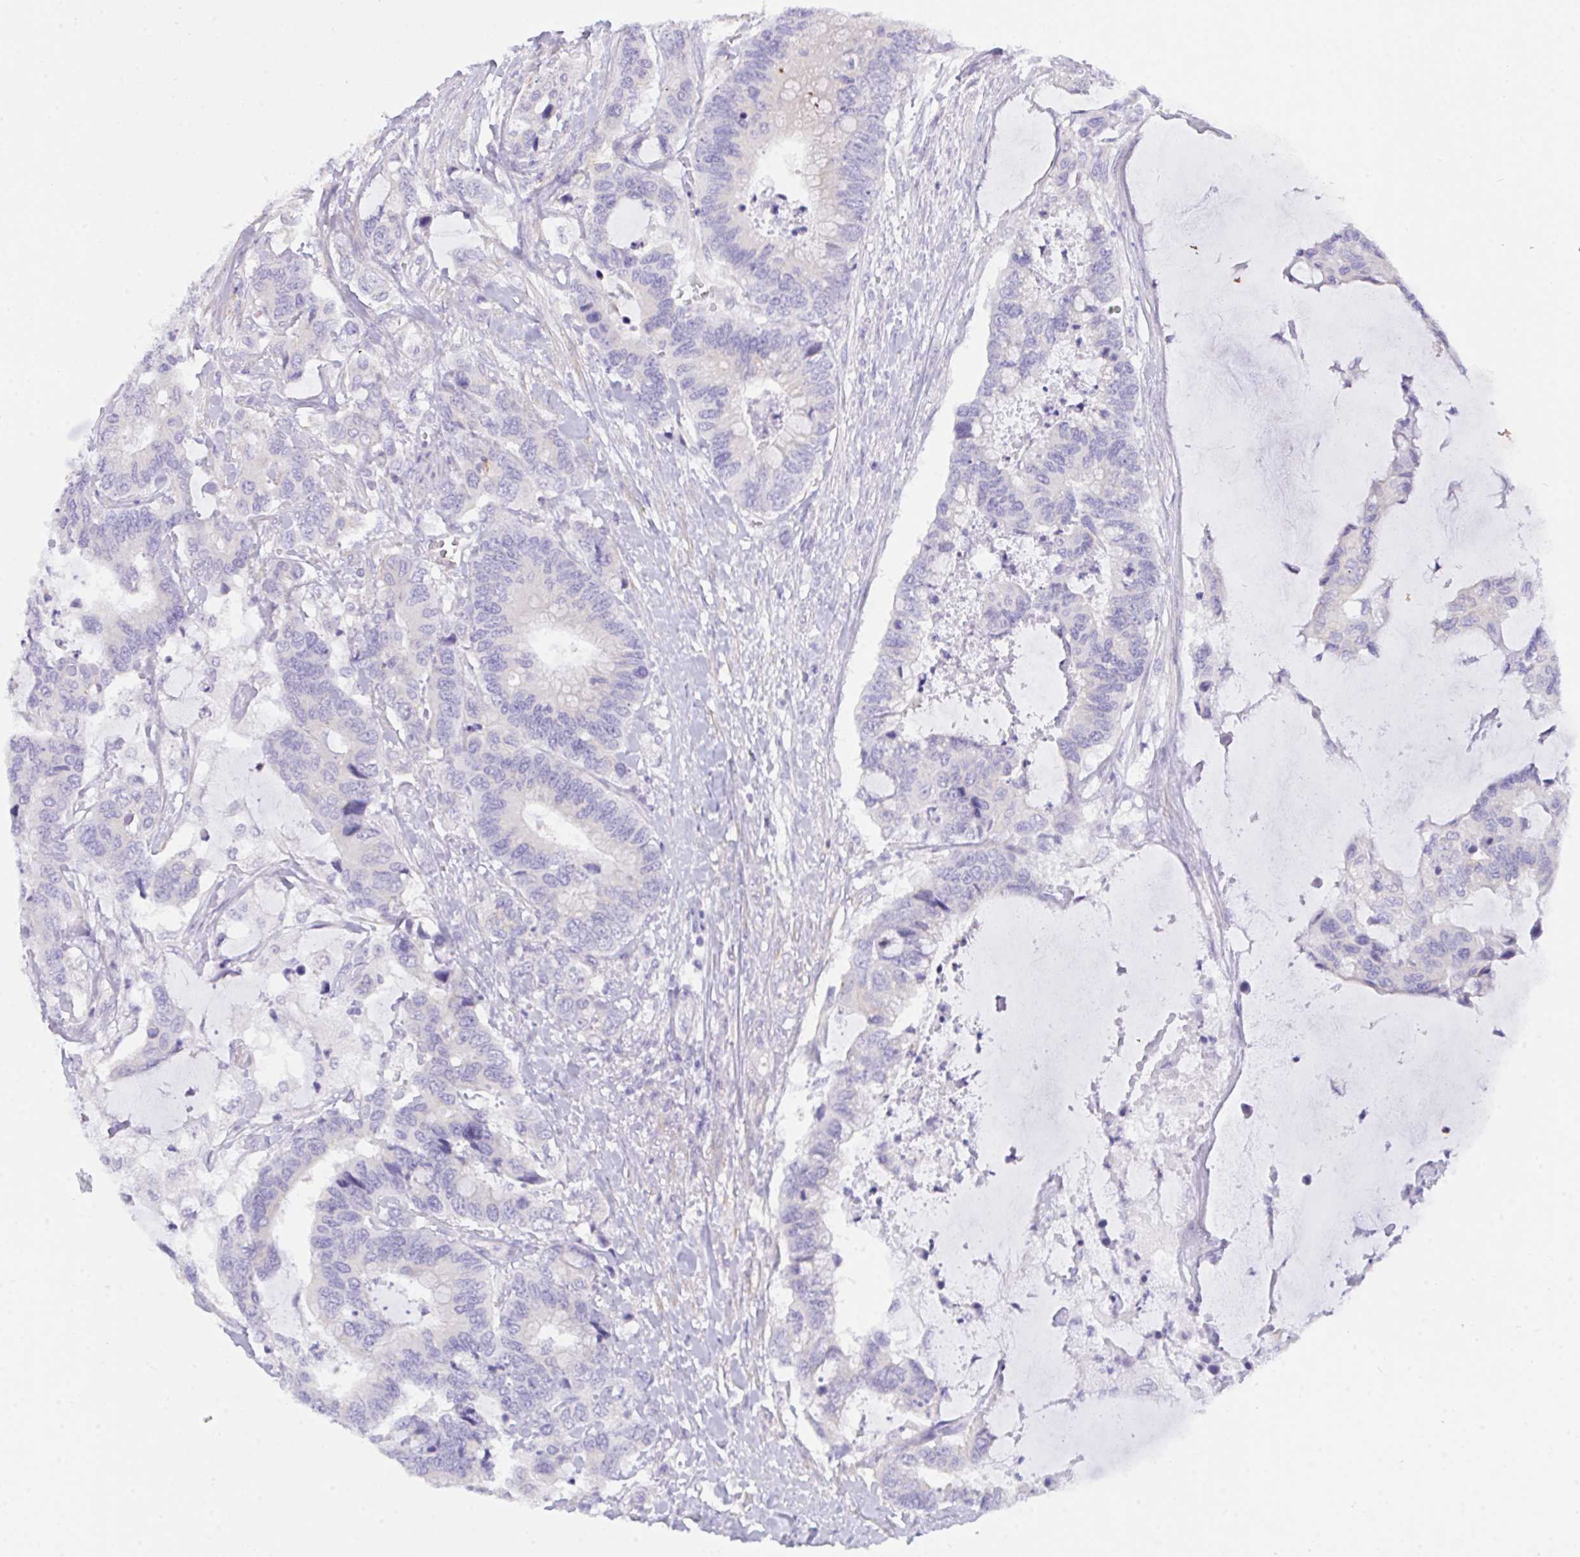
{"staining": {"intensity": "negative", "quantity": "none", "location": "none"}, "tissue": "colorectal cancer", "cell_type": "Tumor cells", "image_type": "cancer", "snomed": [{"axis": "morphology", "description": "Adenocarcinoma, NOS"}, {"axis": "topography", "description": "Rectum"}], "caption": "Tumor cells show no significant protein staining in colorectal adenocarcinoma. (DAB immunohistochemistry (IHC), high magnification).", "gene": "CEP170B", "patient": {"sex": "female", "age": 59}}